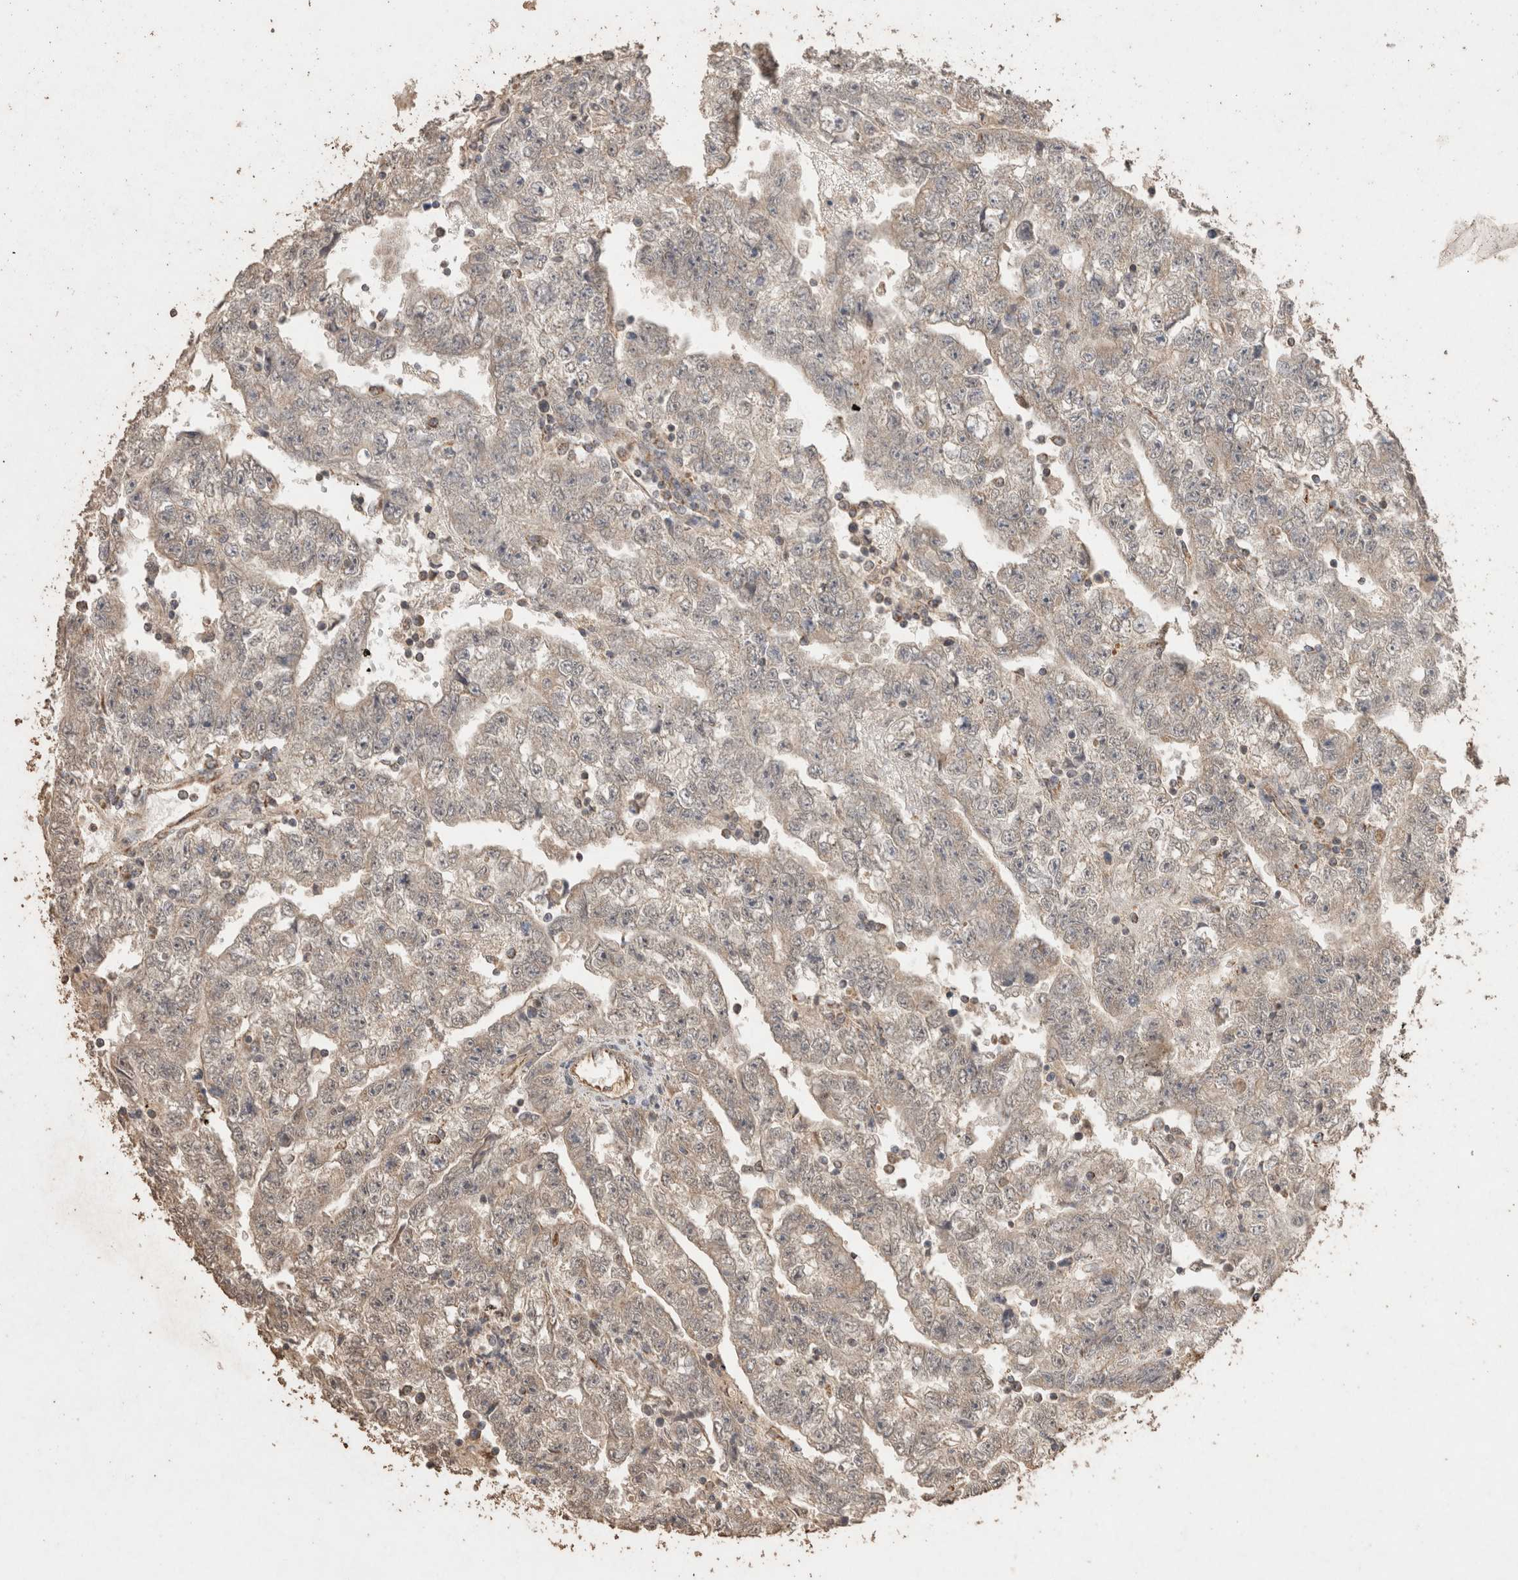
{"staining": {"intensity": "negative", "quantity": "none", "location": "none"}, "tissue": "testis cancer", "cell_type": "Tumor cells", "image_type": "cancer", "snomed": [{"axis": "morphology", "description": "Carcinoma, Embryonal, NOS"}, {"axis": "topography", "description": "Testis"}], "caption": "Immunohistochemistry photomicrograph of human testis embryonal carcinoma stained for a protein (brown), which exhibits no staining in tumor cells.", "gene": "ACADM", "patient": {"sex": "male", "age": 25}}